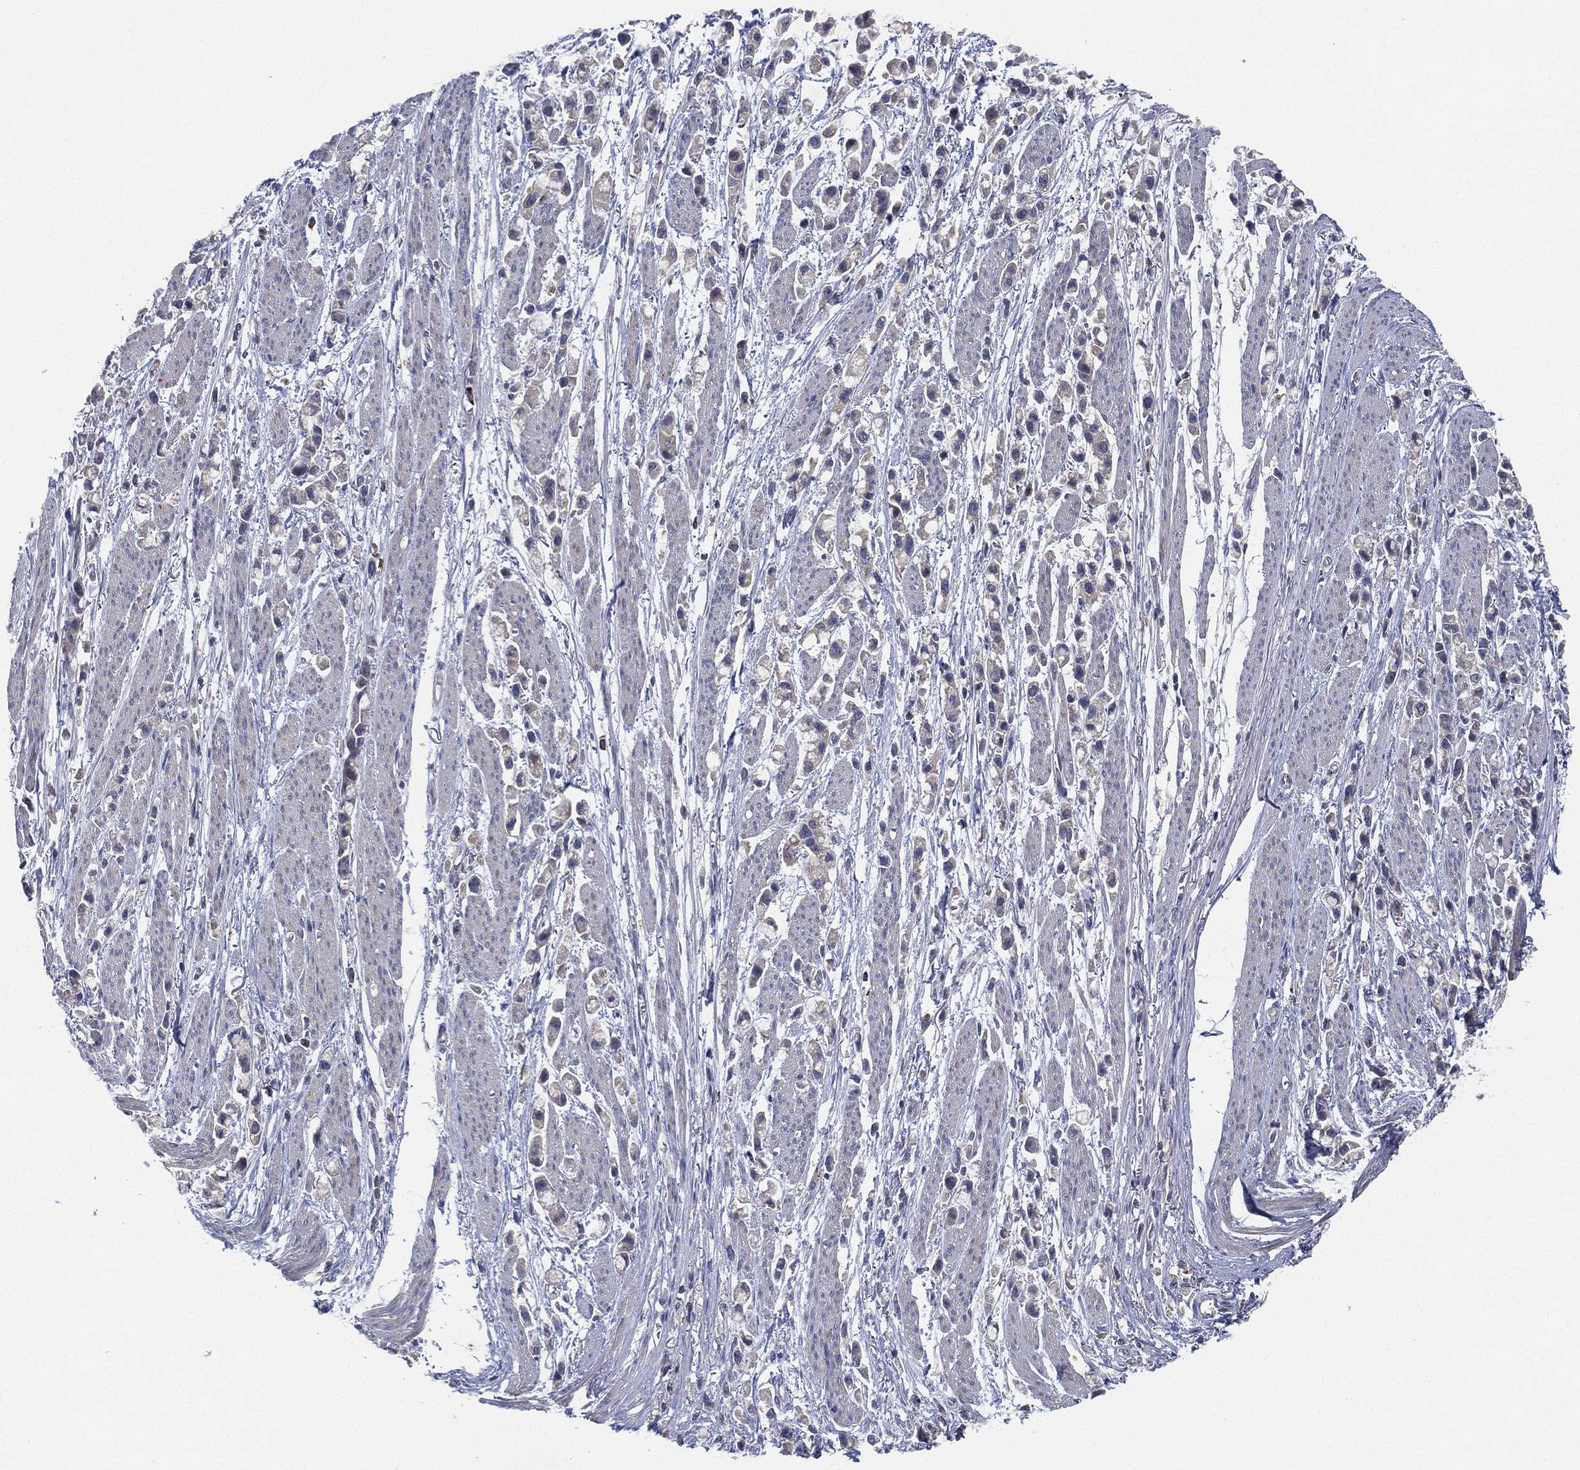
{"staining": {"intensity": "negative", "quantity": "none", "location": "none"}, "tissue": "stomach cancer", "cell_type": "Tumor cells", "image_type": "cancer", "snomed": [{"axis": "morphology", "description": "Adenocarcinoma, NOS"}, {"axis": "topography", "description": "Stomach"}], "caption": "An immunohistochemistry (IHC) photomicrograph of adenocarcinoma (stomach) is shown. There is no staining in tumor cells of adenocarcinoma (stomach). The staining was performed using DAB to visualize the protein expression in brown, while the nuclei were stained in blue with hematoxylin (Magnification: 20x).", "gene": "CFAP251", "patient": {"sex": "female", "age": 81}}